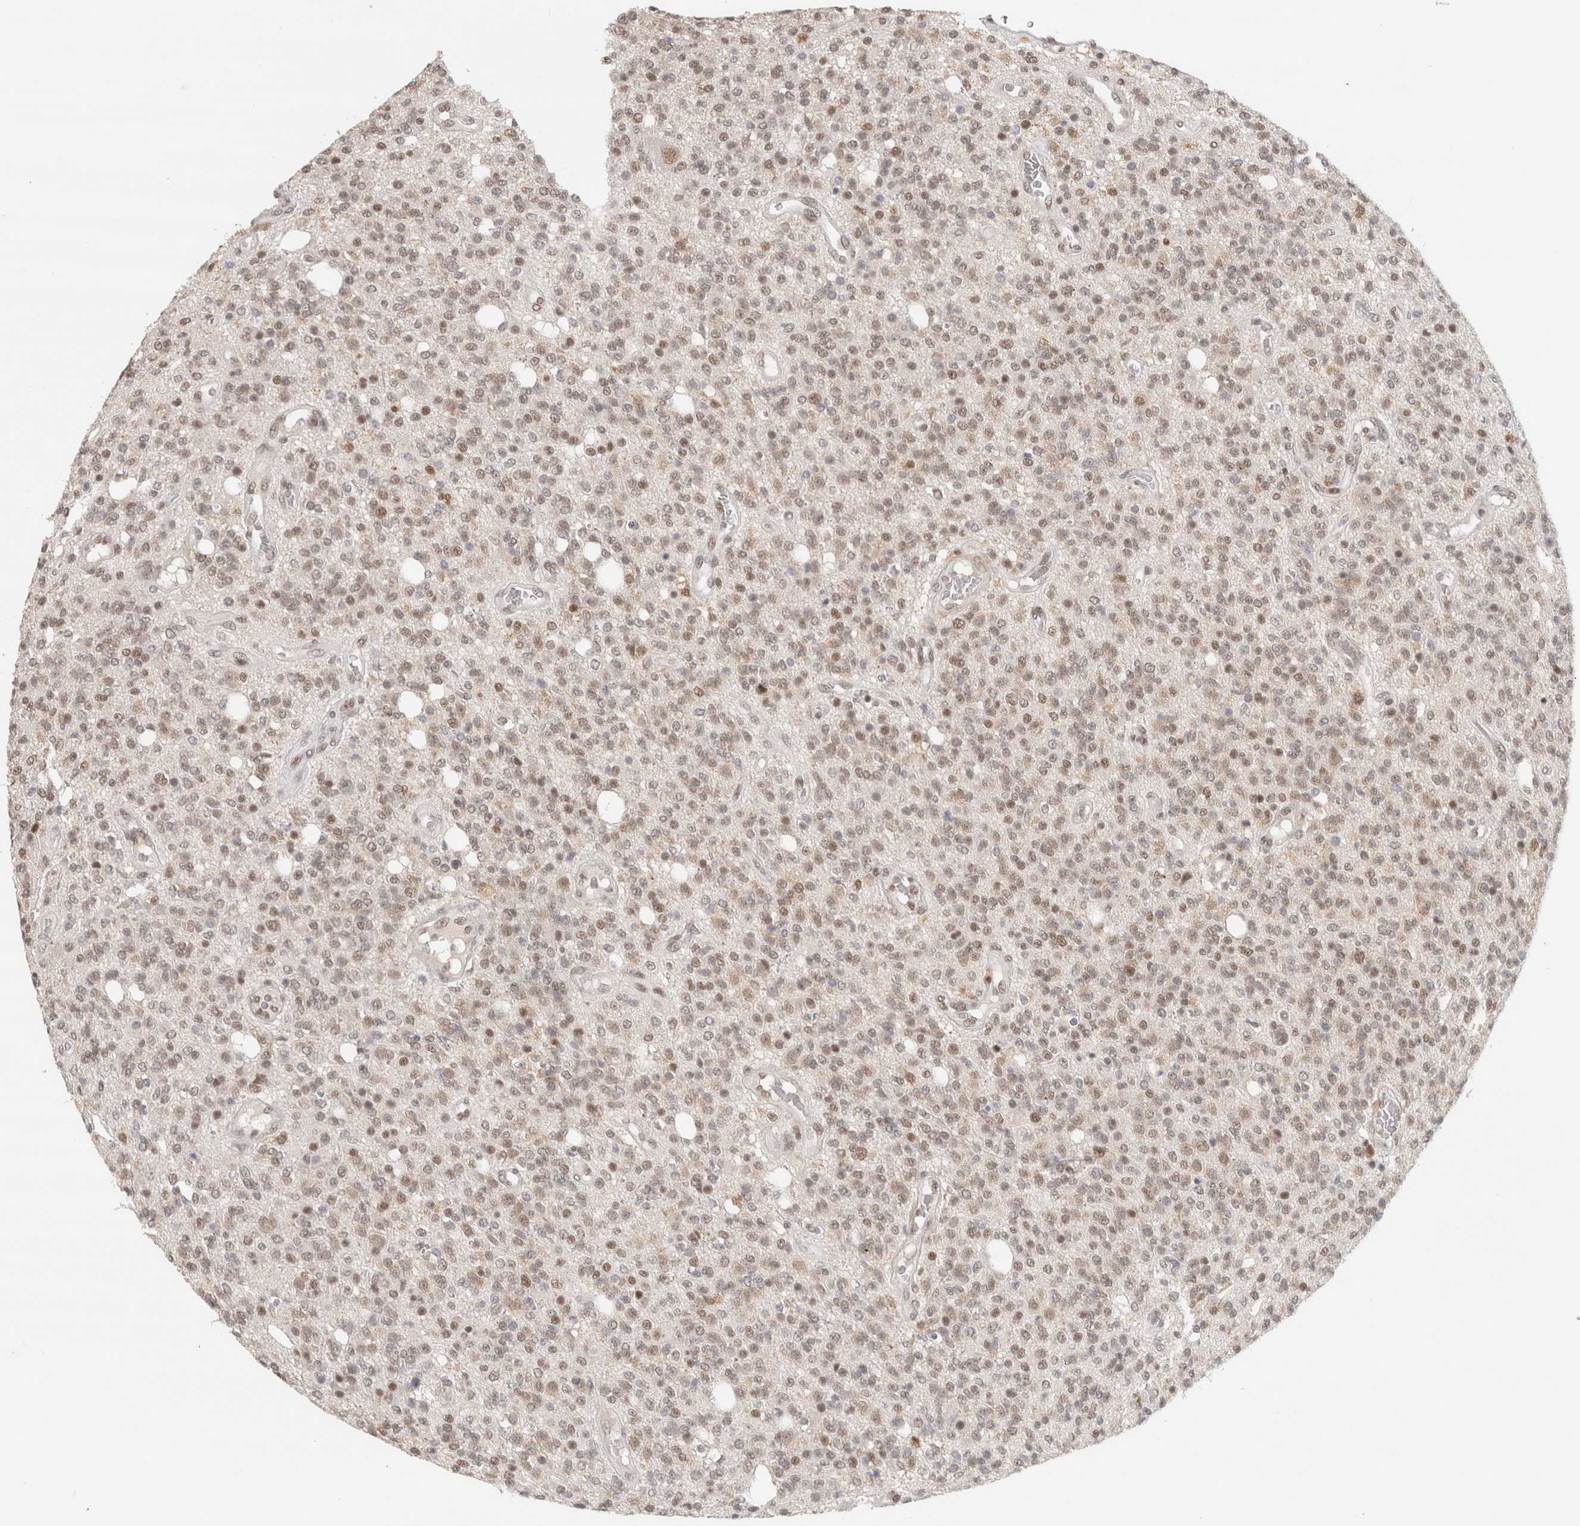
{"staining": {"intensity": "moderate", "quantity": "25%-75%", "location": "nuclear"}, "tissue": "glioma", "cell_type": "Tumor cells", "image_type": "cancer", "snomed": [{"axis": "morphology", "description": "Glioma, malignant, High grade"}, {"axis": "topography", "description": "Brain"}], "caption": "DAB immunohistochemical staining of human glioma demonstrates moderate nuclear protein positivity in about 25%-75% of tumor cells.", "gene": "ZNF830", "patient": {"sex": "male", "age": 34}}